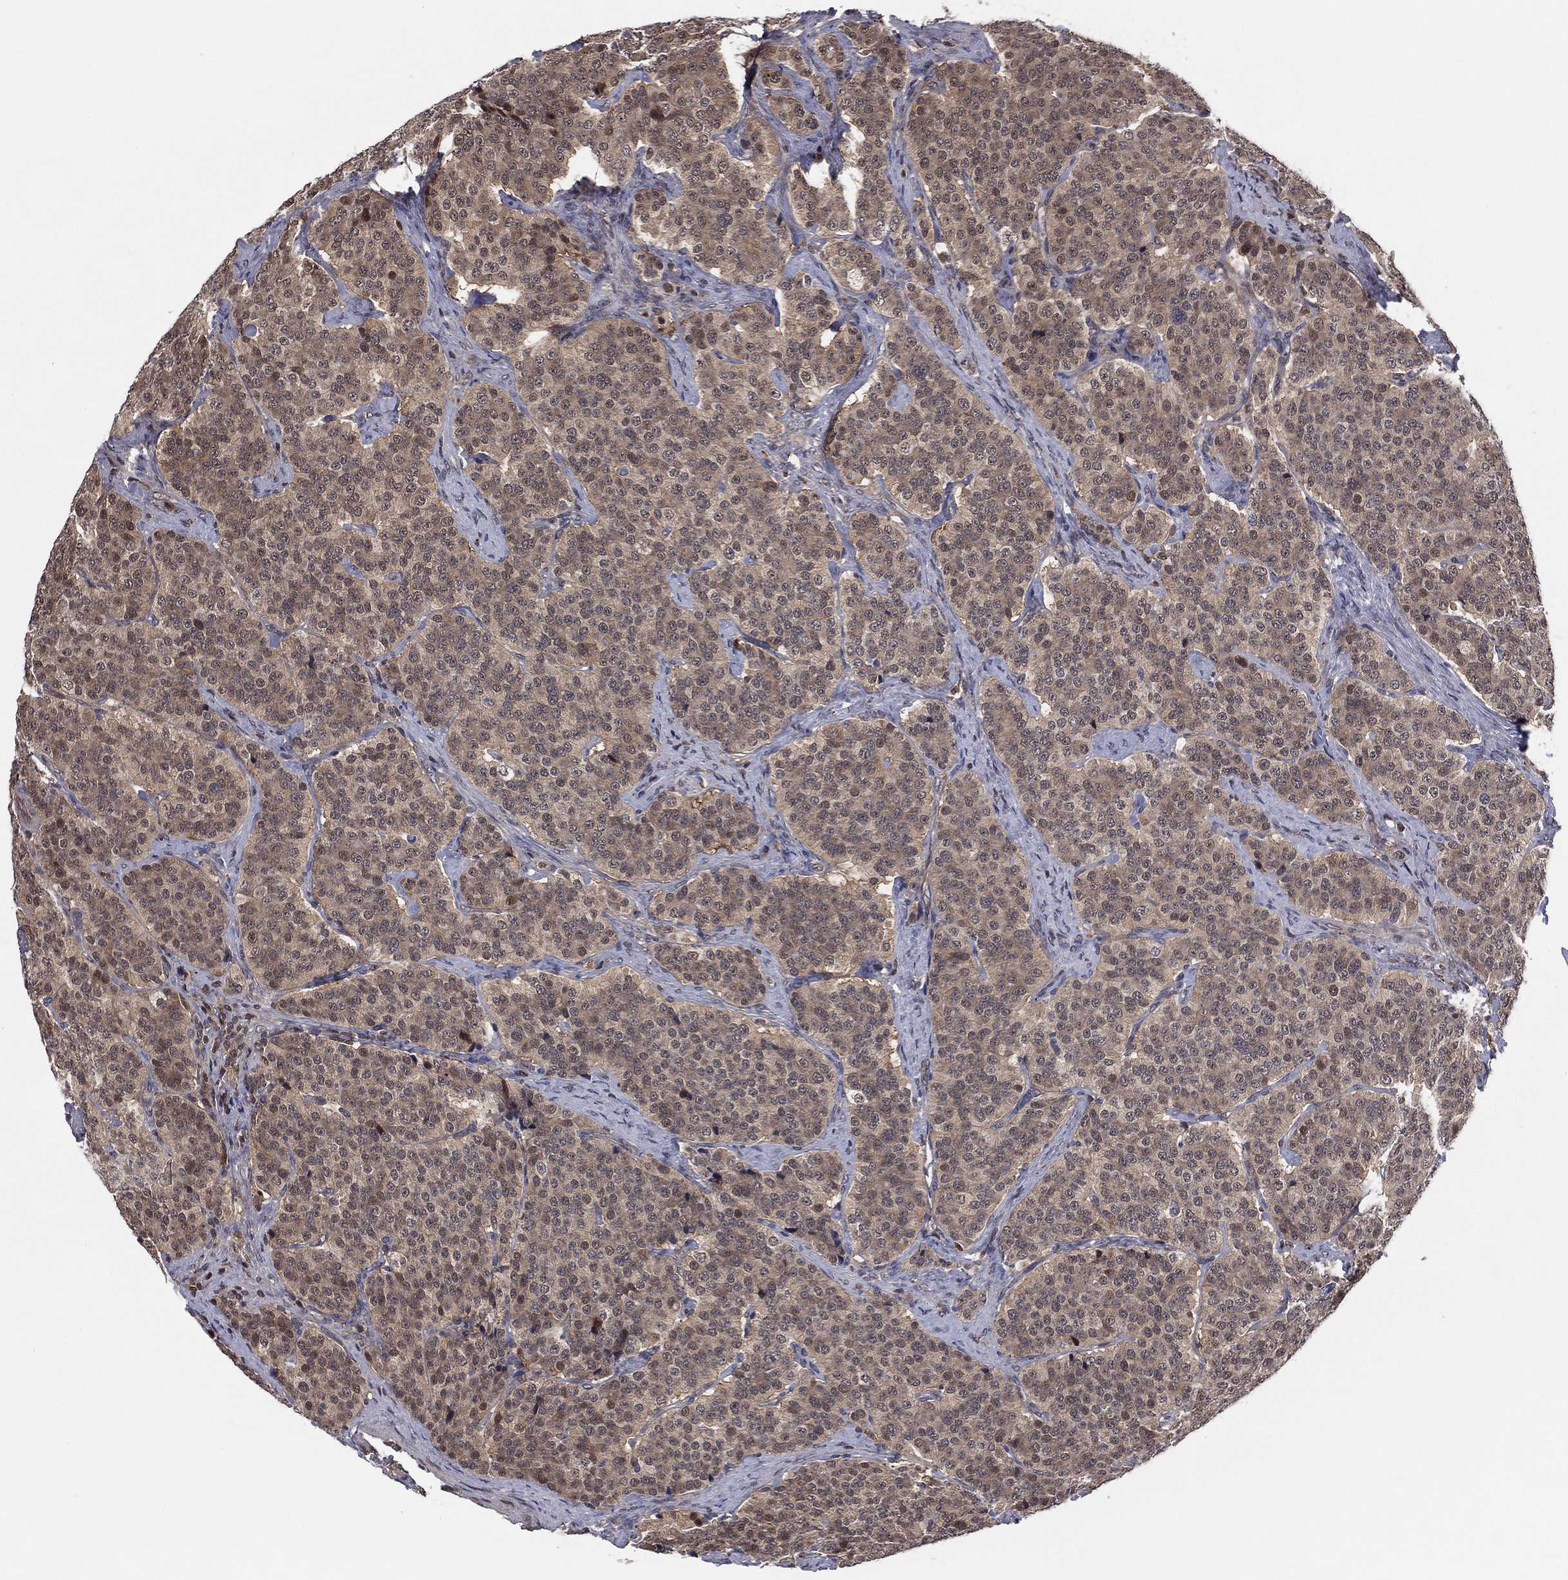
{"staining": {"intensity": "weak", "quantity": ">75%", "location": "cytoplasmic/membranous"}, "tissue": "carcinoid", "cell_type": "Tumor cells", "image_type": "cancer", "snomed": [{"axis": "morphology", "description": "Carcinoid, malignant, NOS"}, {"axis": "topography", "description": "Small intestine"}], "caption": "DAB immunohistochemical staining of human carcinoid shows weak cytoplasmic/membranous protein expression in about >75% of tumor cells.", "gene": "ICOSLG", "patient": {"sex": "female", "age": 58}}